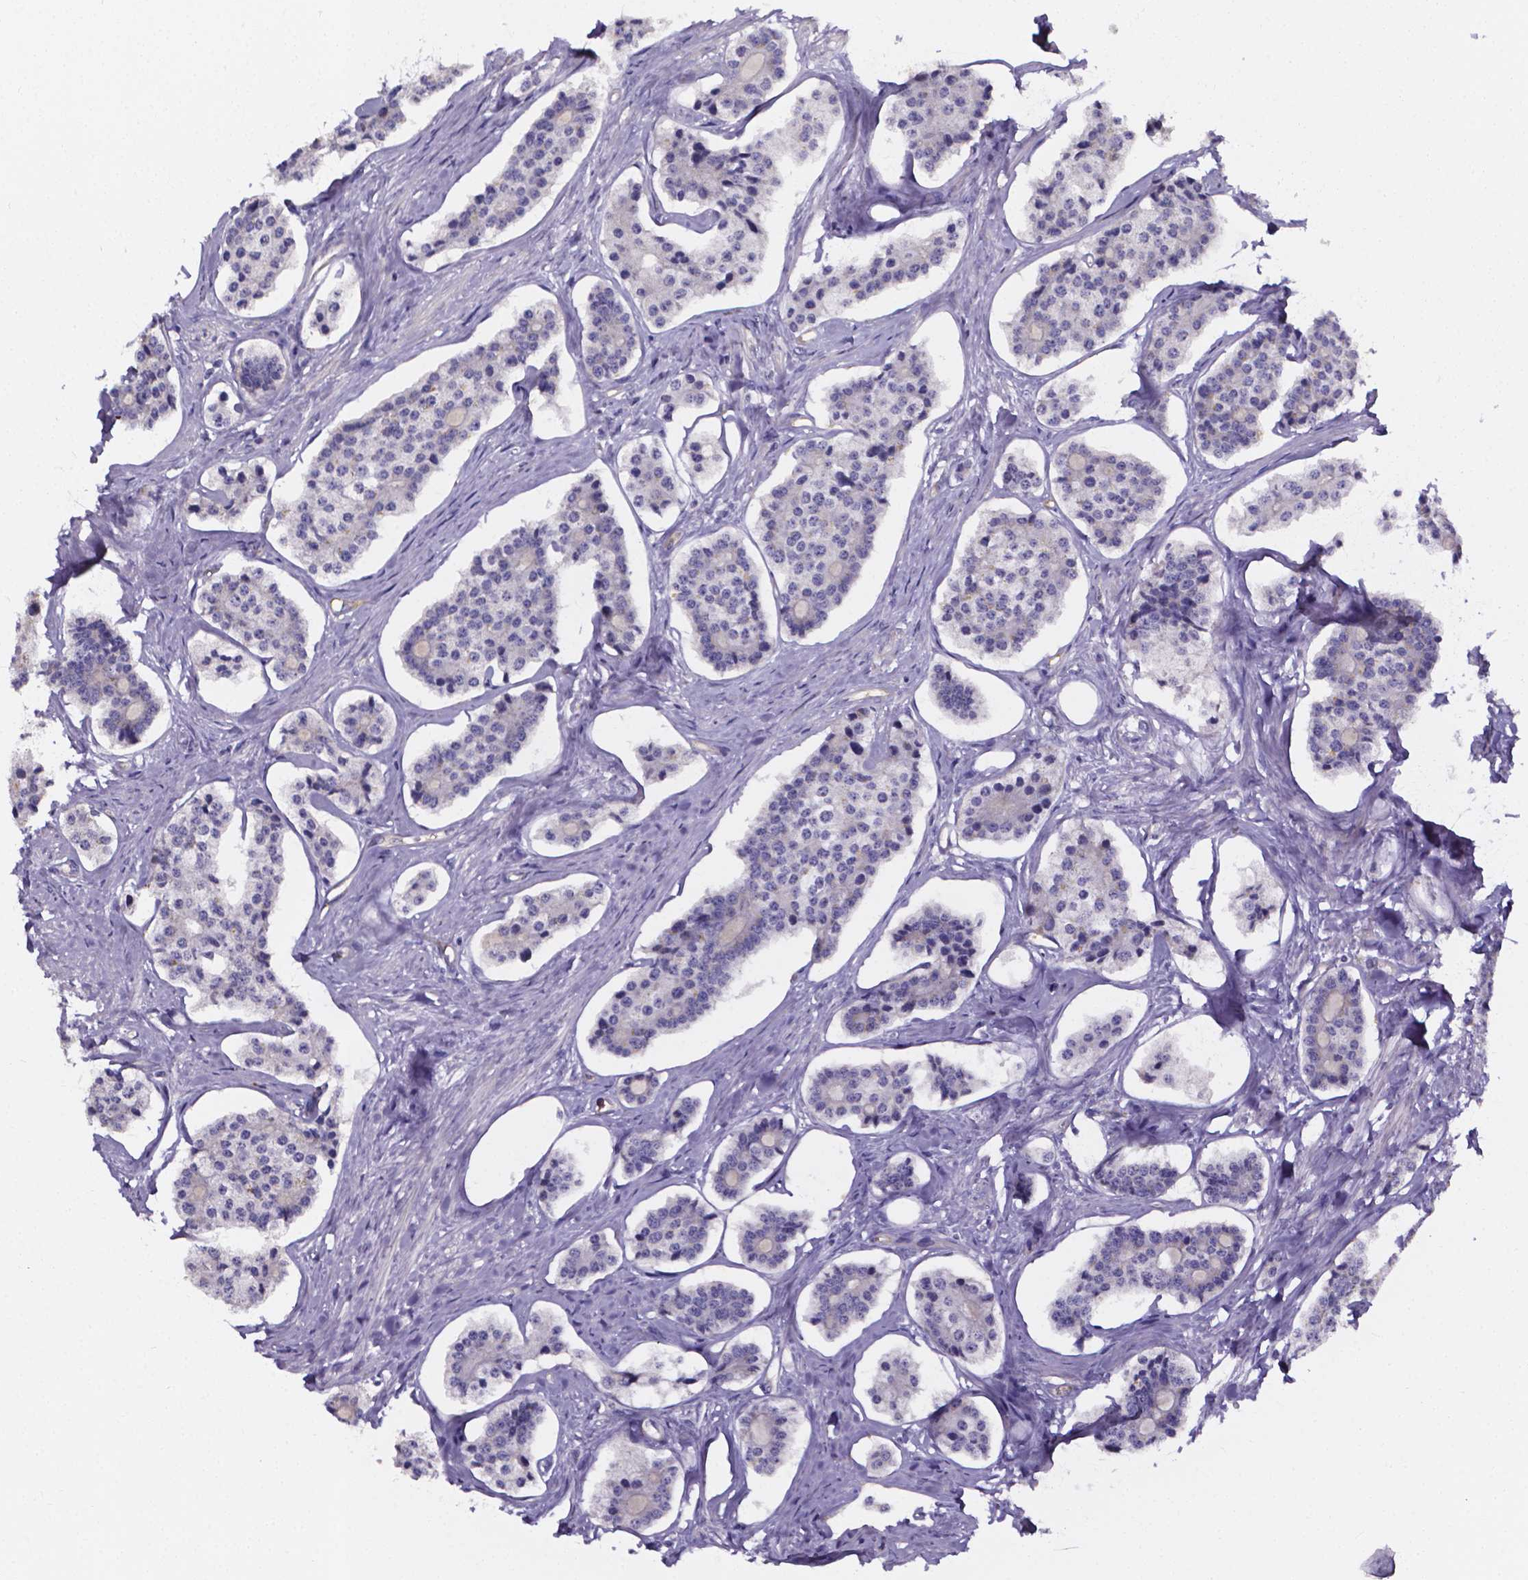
{"staining": {"intensity": "negative", "quantity": "none", "location": "none"}, "tissue": "carcinoid", "cell_type": "Tumor cells", "image_type": "cancer", "snomed": [{"axis": "morphology", "description": "Carcinoid, malignant, NOS"}, {"axis": "topography", "description": "Small intestine"}], "caption": "Immunohistochemistry photomicrograph of neoplastic tissue: human carcinoid stained with DAB (3,3'-diaminobenzidine) reveals no significant protein expression in tumor cells. The staining is performed using DAB brown chromogen with nuclei counter-stained in using hematoxylin.", "gene": "CACNG8", "patient": {"sex": "female", "age": 65}}